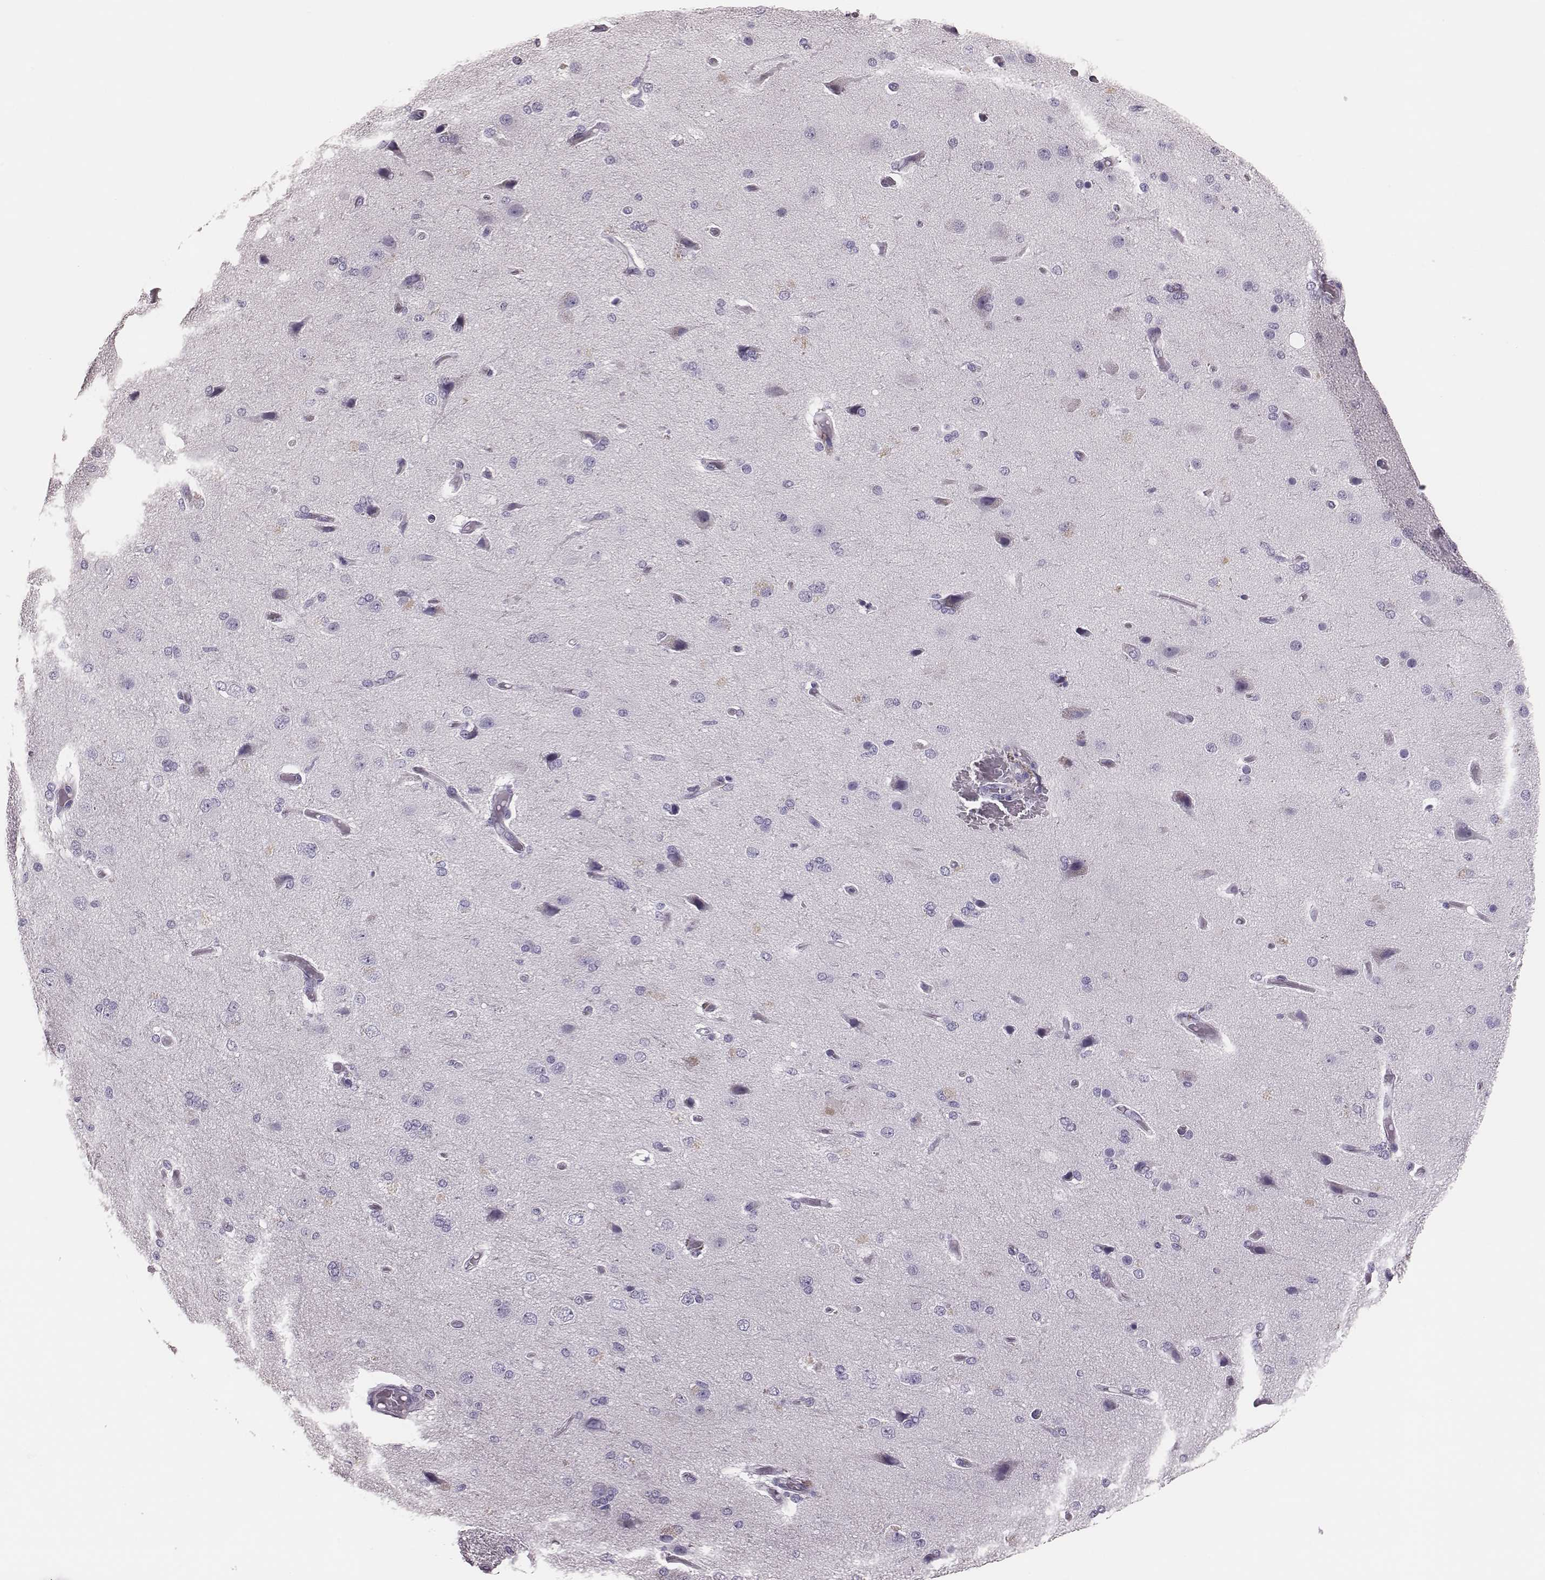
{"staining": {"intensity": "negative", "quantity": "none", "location": "none"}, "tissue": "cerebral cortex", "cell_type": "Endothelial cells", "image_type": "normal", "snomed": [{"axis": "morphology", "description": "Normal tissue, NOS"}, {"axis": "morphology", "description": "Glioma, malignant, High grade"}, {"axis": "topography", "description": "Cerebral cortex"}], "caption": "Cerebral cortex stained for a protein using immunohistochemistry shows no positivity endothelial cells.", "gene": "H1", "patient": {"sex": "male", "age": 77}}